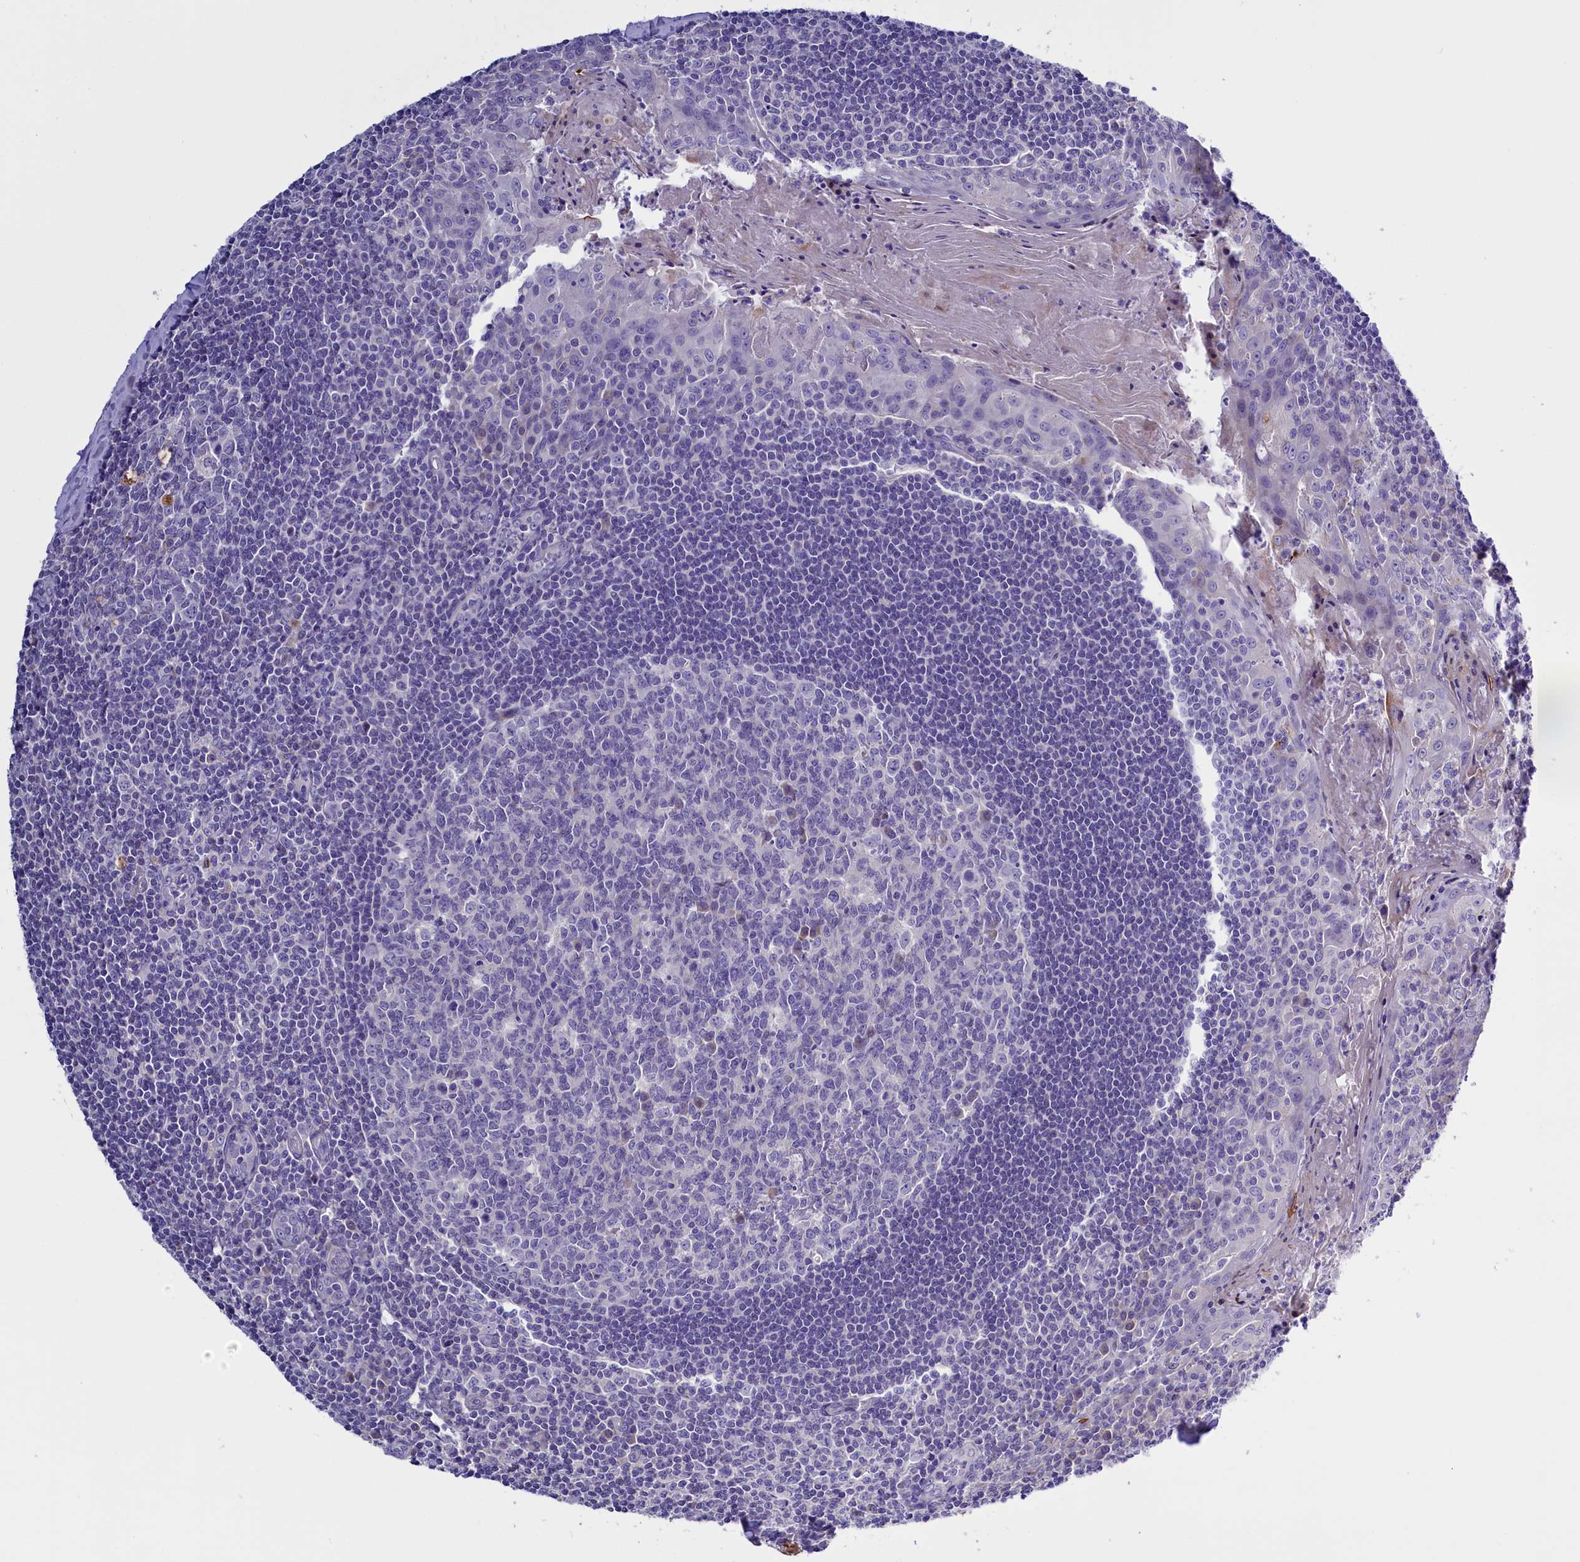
{"staining": {"intensity": "negative", "quantity": "none", "location": "none"}, "tissue": "tonsil", "cell_type": "Germinal center cells", "image_type": "normal", "snomed": [{"axis": "morphology", "description": "Normal tissue, NOS"}, {"axis": "topography", "description": "Tonsil"}], "caption": "The histopathology image displays no significant staining in germinal center cells of tonsil.", "gene": "RTTN", "patient": {"sex": "male", "age": 27}}